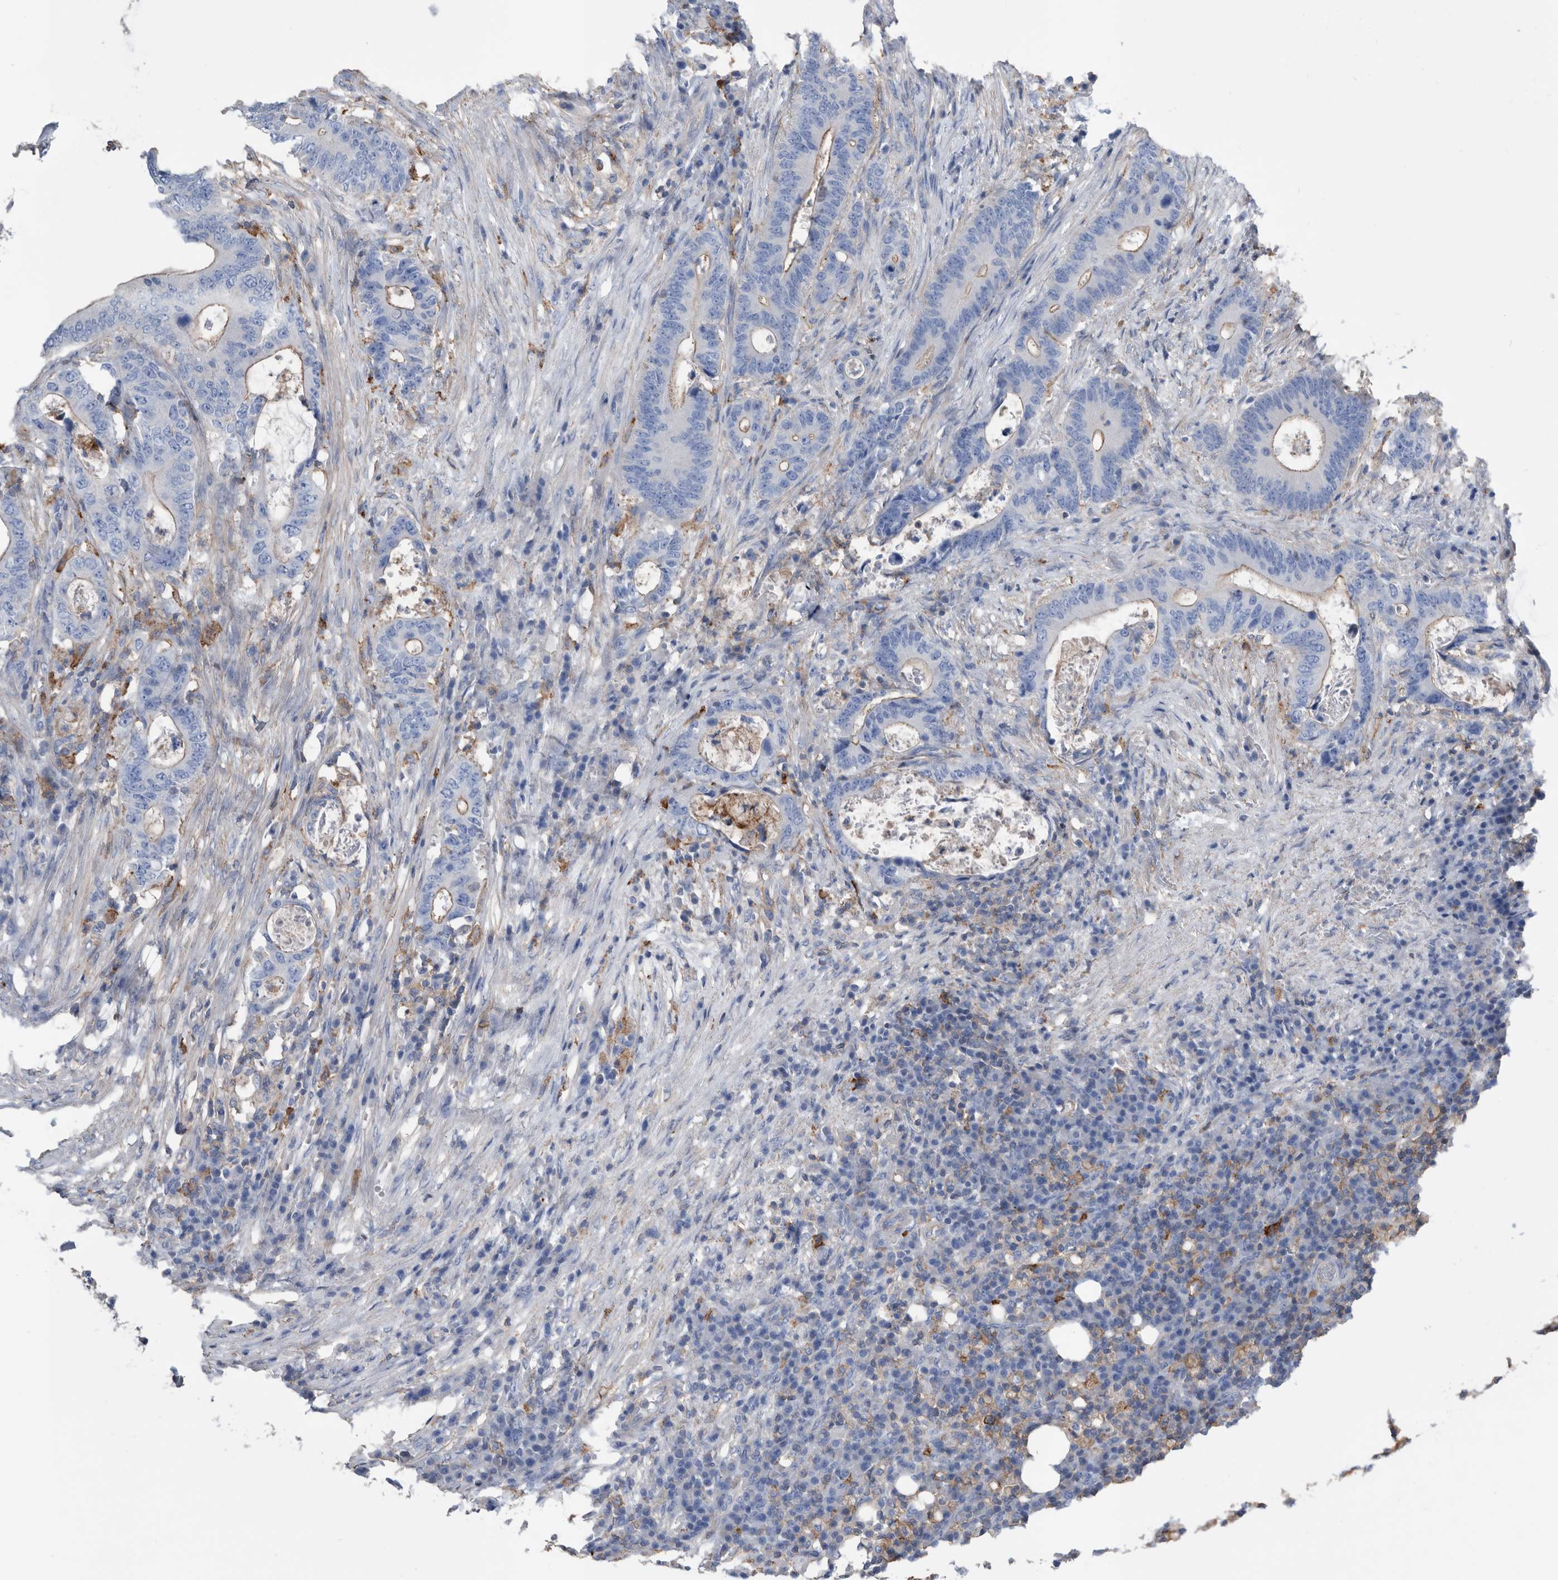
{"staining": {"intensity": "weak", "quantity": "<25%", "location": "cytoplasmic/membranous"}, "tissue": "colorectal cancer", "cell_type": "Tumor cells", "image_type": "cancer", "snomed": [{"axis": "morphology", "description": "Adenocarcinoma, NOS"}, {"axis": "topography", "description": "Colon"}], "caption": "A high-resolution micrograph shows immunohistochemistry (IHC) staining of colorectal cancer, which exhibits no significant staining in tumor cells. (DAB (3,3'-diaminobenzidine) IHC, high magnification).", "gene": "MS4A4A", "patient": {"sex": "male", "age": 83}}